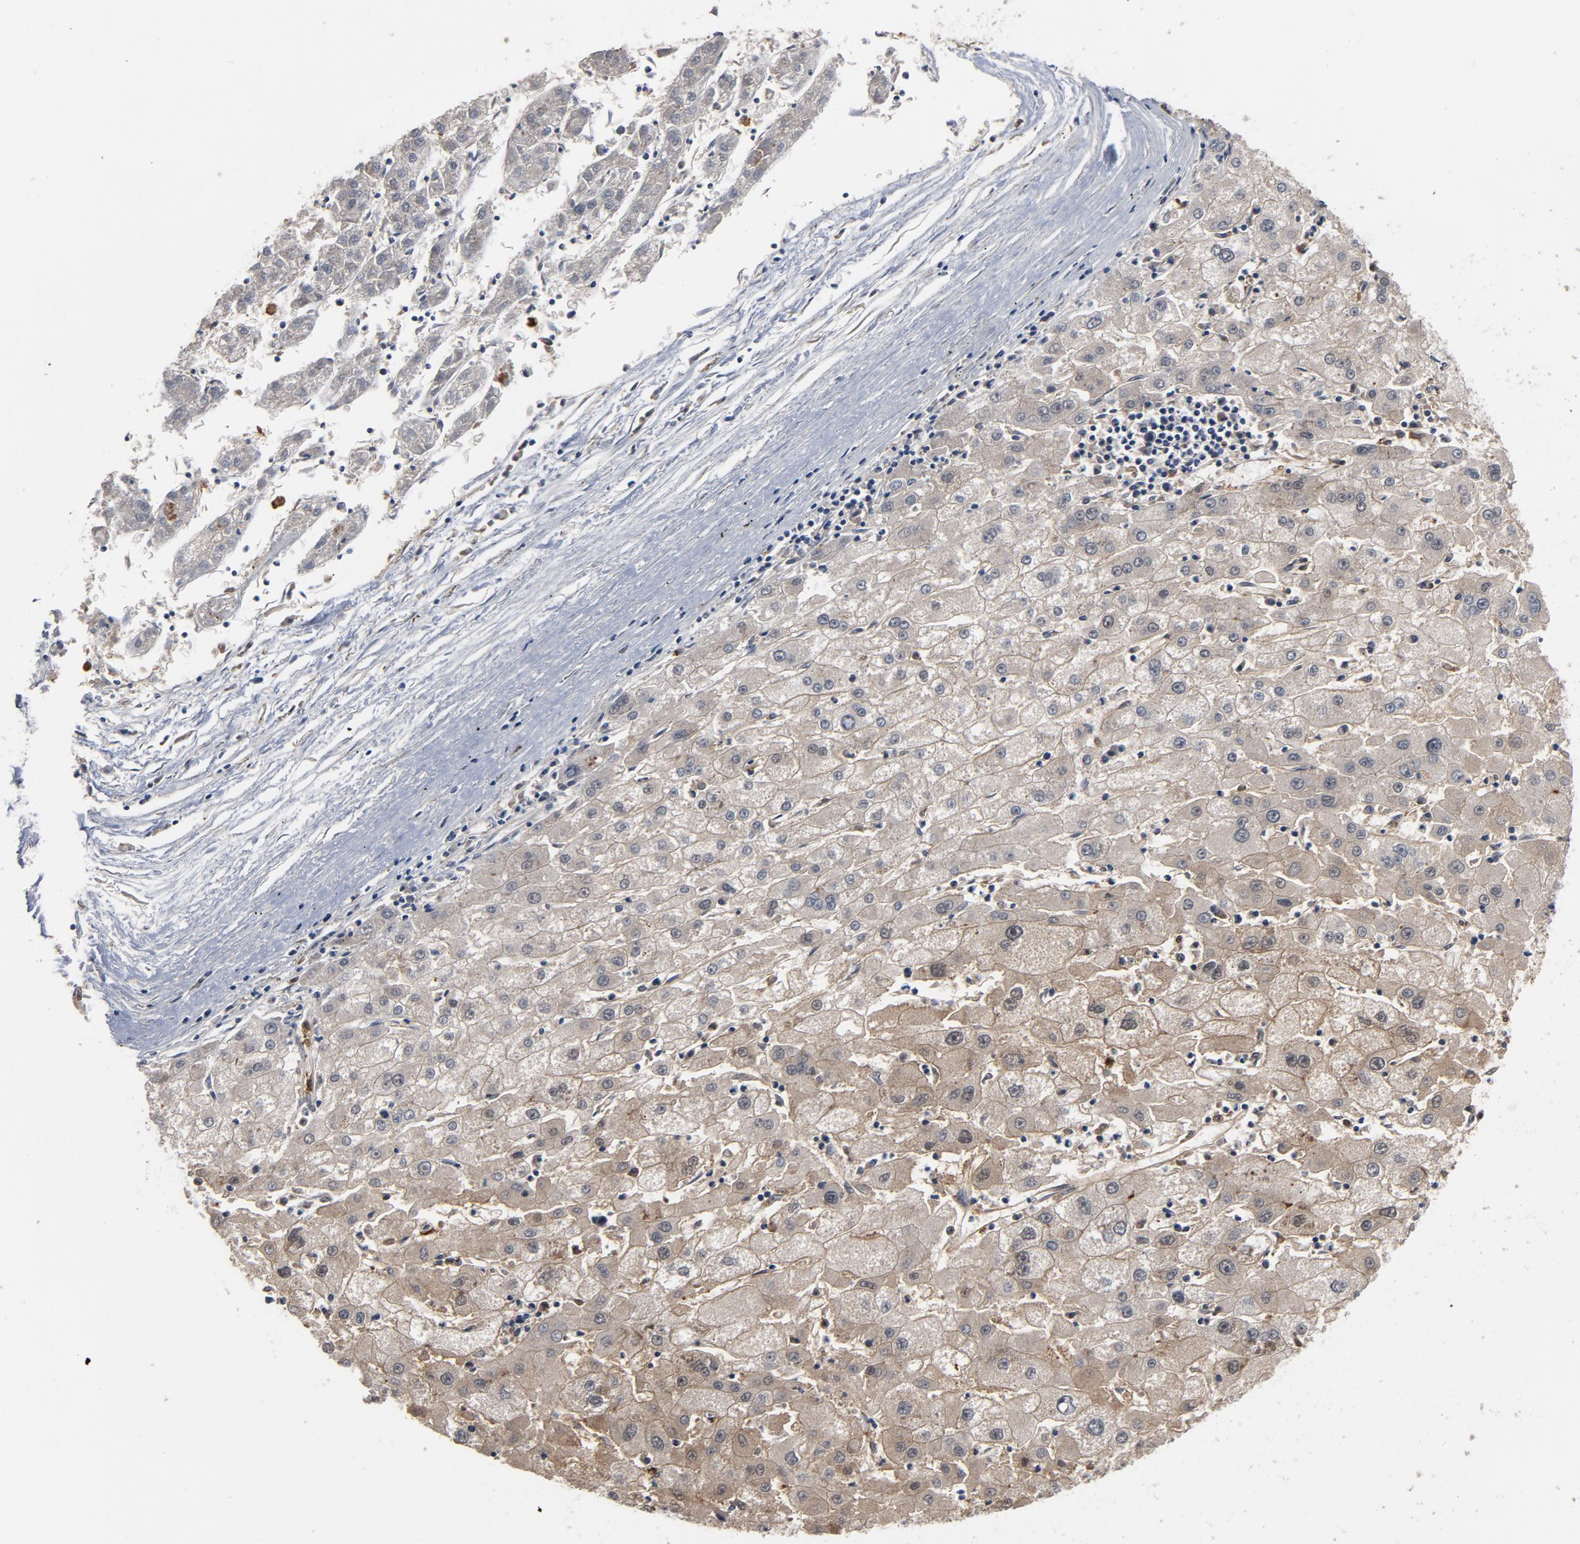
{"staining": {"intensity": "negative", "quantity": "none", "location": "none"}, "tissue": "liver cancer", "cell_type": "Tumor cells", "image_type": "cancer", "snomed": [{"axis": "morphology", "description": "Carcinoma, Hepatocellular, NOS"}, {"axis": "topography", "description": "Liver"}], "caption": "Human hepatocellular carcinoma (liver) stained for a protein using IHC demonstrates no positivity in tumor cells.", "gene": "RTL5", "patient": {"sex": "male", "age": 72}}